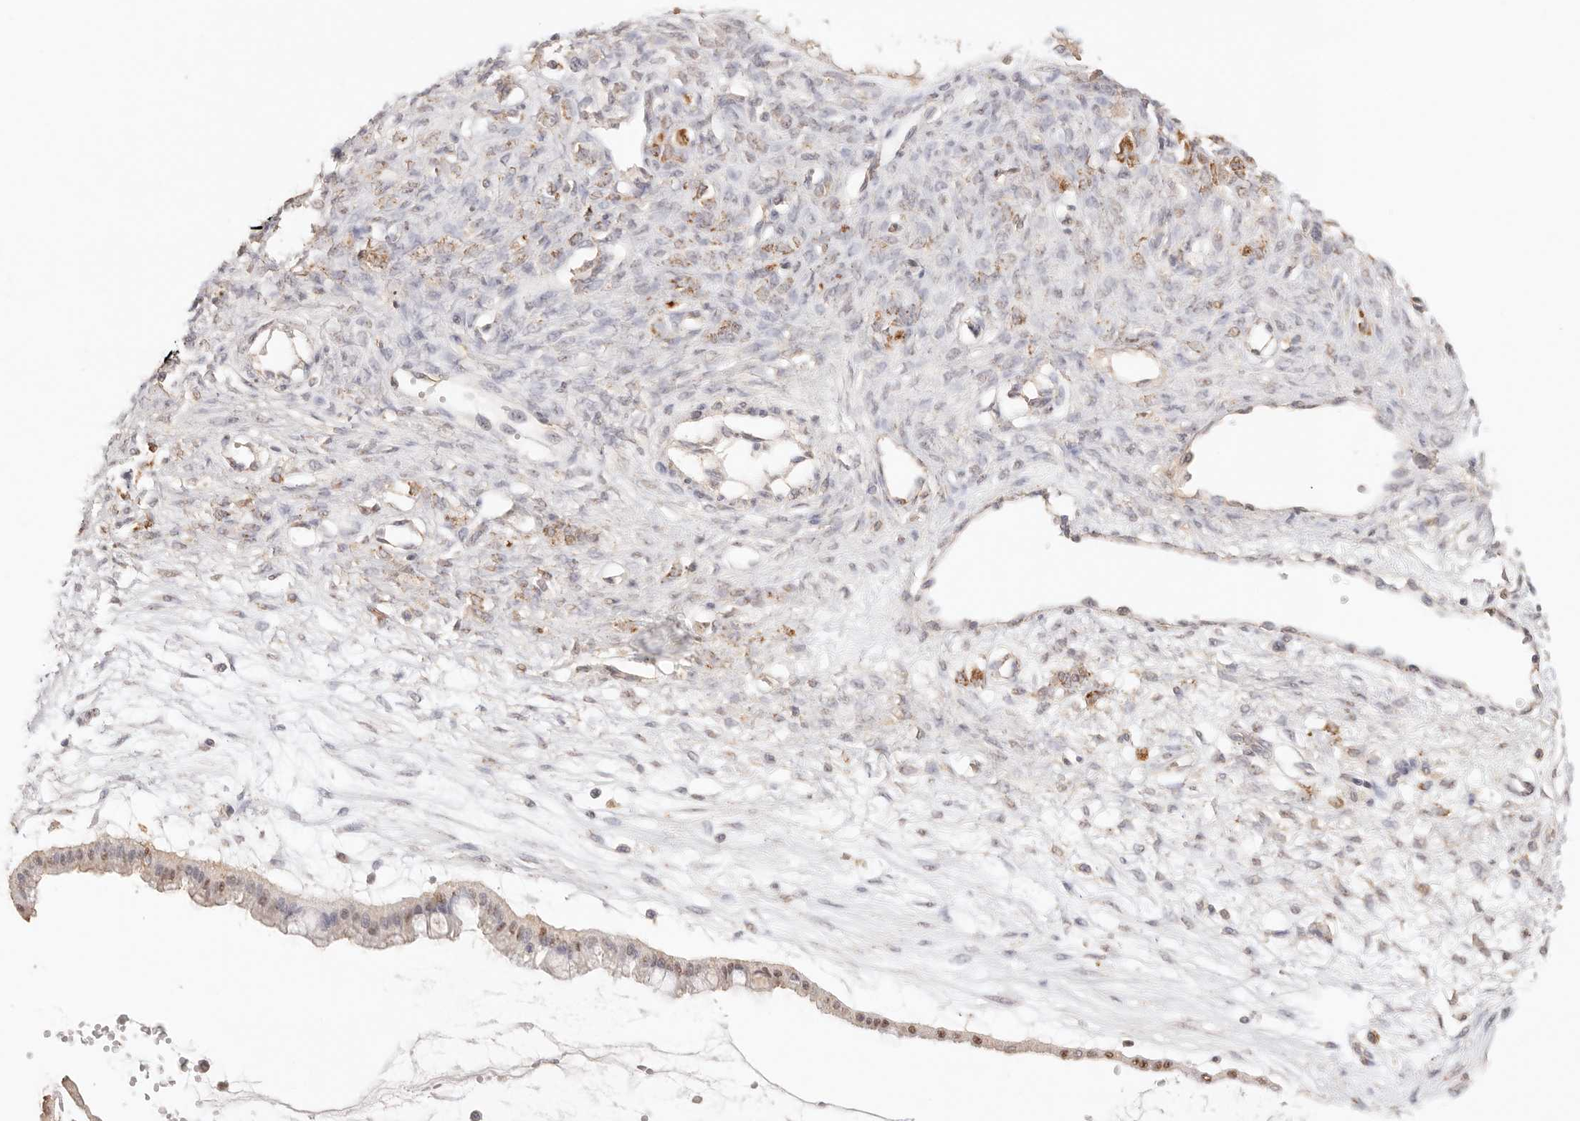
{"staining": {"intensity": "moderate", "quantity": "<25%", "location": "nuclear"}, "tissue": "ovarian cancer", "cell_type": "Tumor cells", "image_type": "cancer", "snomed": [{"axis": "morphology", "description": "Cystadenocarcinoma, mucinous, NOS"}, {"axis": "topography", "description": "Ovary"}], "caption": "A brown stain labels moderate nuclear positivity of a protein in human mucinous cystadenocarcinoma (ovarian) tumor cells. (Stains: DAB in brown, nuclei in blue, Microscopy: brightfield microscopy at high magnification).", "gene": "IL1R2", "patient": {"sex": "female", "age": 73}}